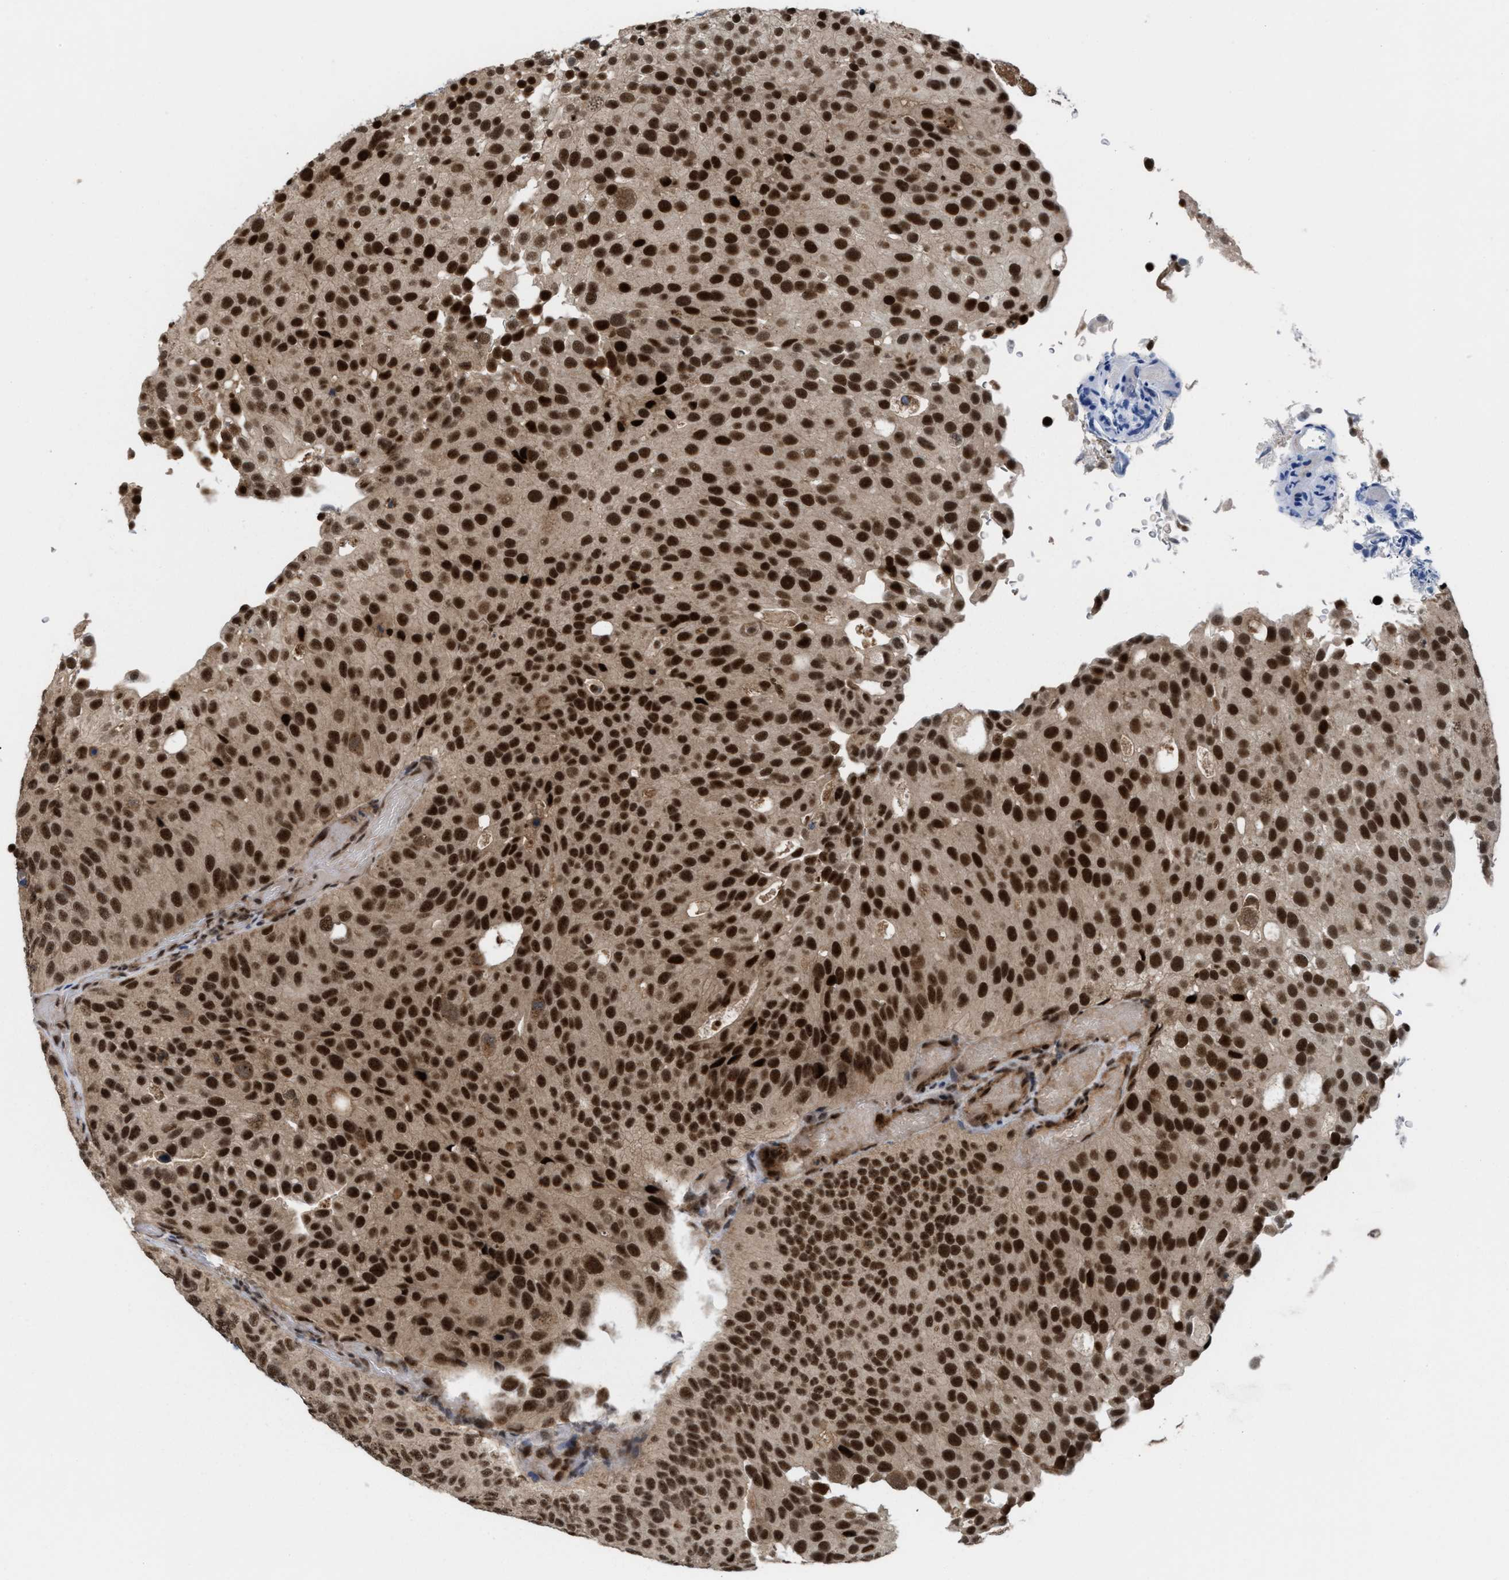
{"staining": {"intensity": "strong", "quantity": ">75%", "location": "cytoplasmic/membranous,nuclear"}, "tissue": "urothelial cancer", "cell_type": "Tumor cells", "image_type": "cancer", "snomed": [{"axis": "morphology", "description": "Urothelial carcinoma, Low grade"}, {"axis": "topography", "description": "Urinary bladder"}], "caption": "Approximately >75% of tumor cells in human urothelial cancer reveal strong cytoplasmic/membranous and nuclear protein staining as visualized by brown immunohistochemical staining.", "gene": "PRPF4", "patient": {"sex": "male", "age": 78}}